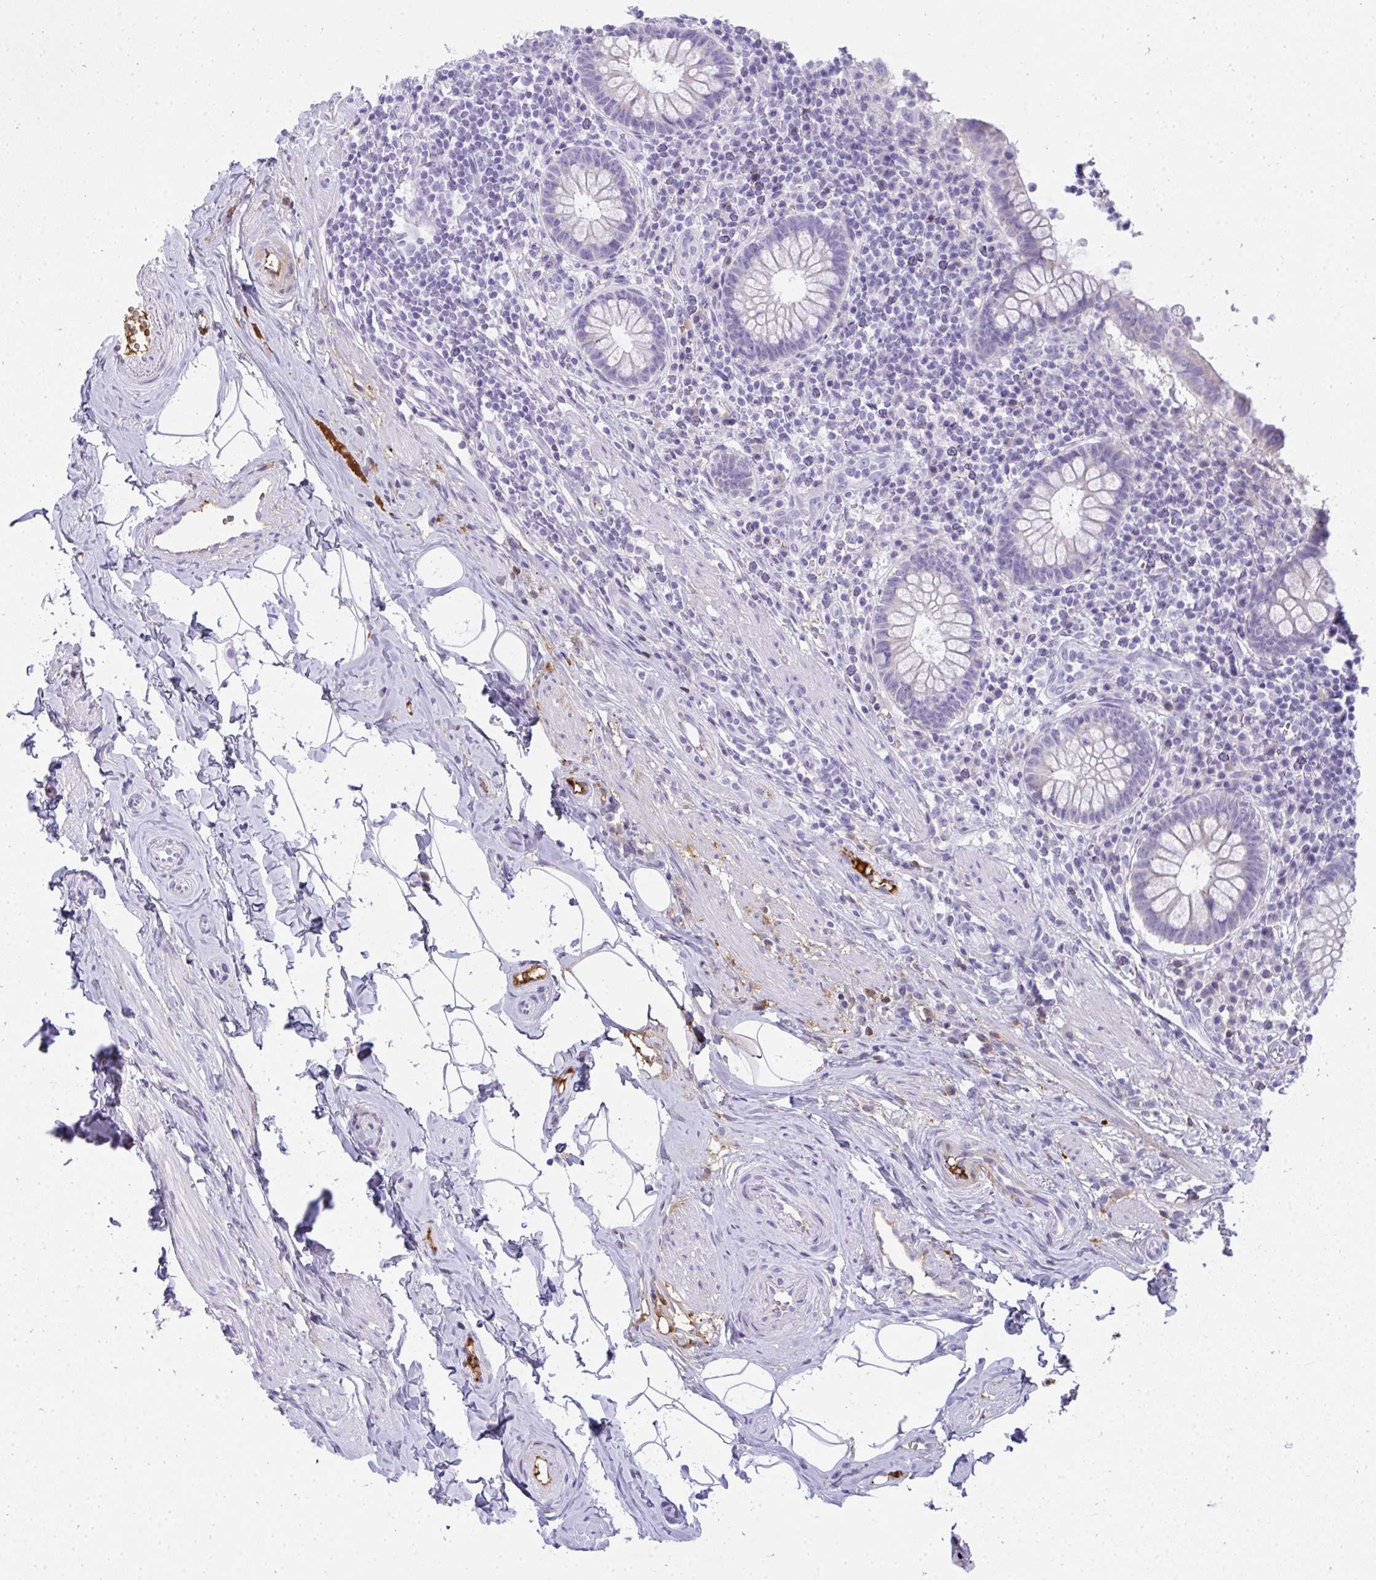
{"staining": {"intensity": "negative", "quantity": "none", "location": "none"}, "tissue": "appendix", "cell_type": "Glandular cells", "image_type": "normal", "snomed": [{"axis": "morphology", "description": "Normal tissue, NOS"}, {"axis": "topography", "description": "Appendix"}], "caption": "Immunohistochemistry (IHC) of benign human appendix shows no staining in glandular cells.", "gene": "ZSWIM3", "patient": {"sex": "female", "age": 56}}